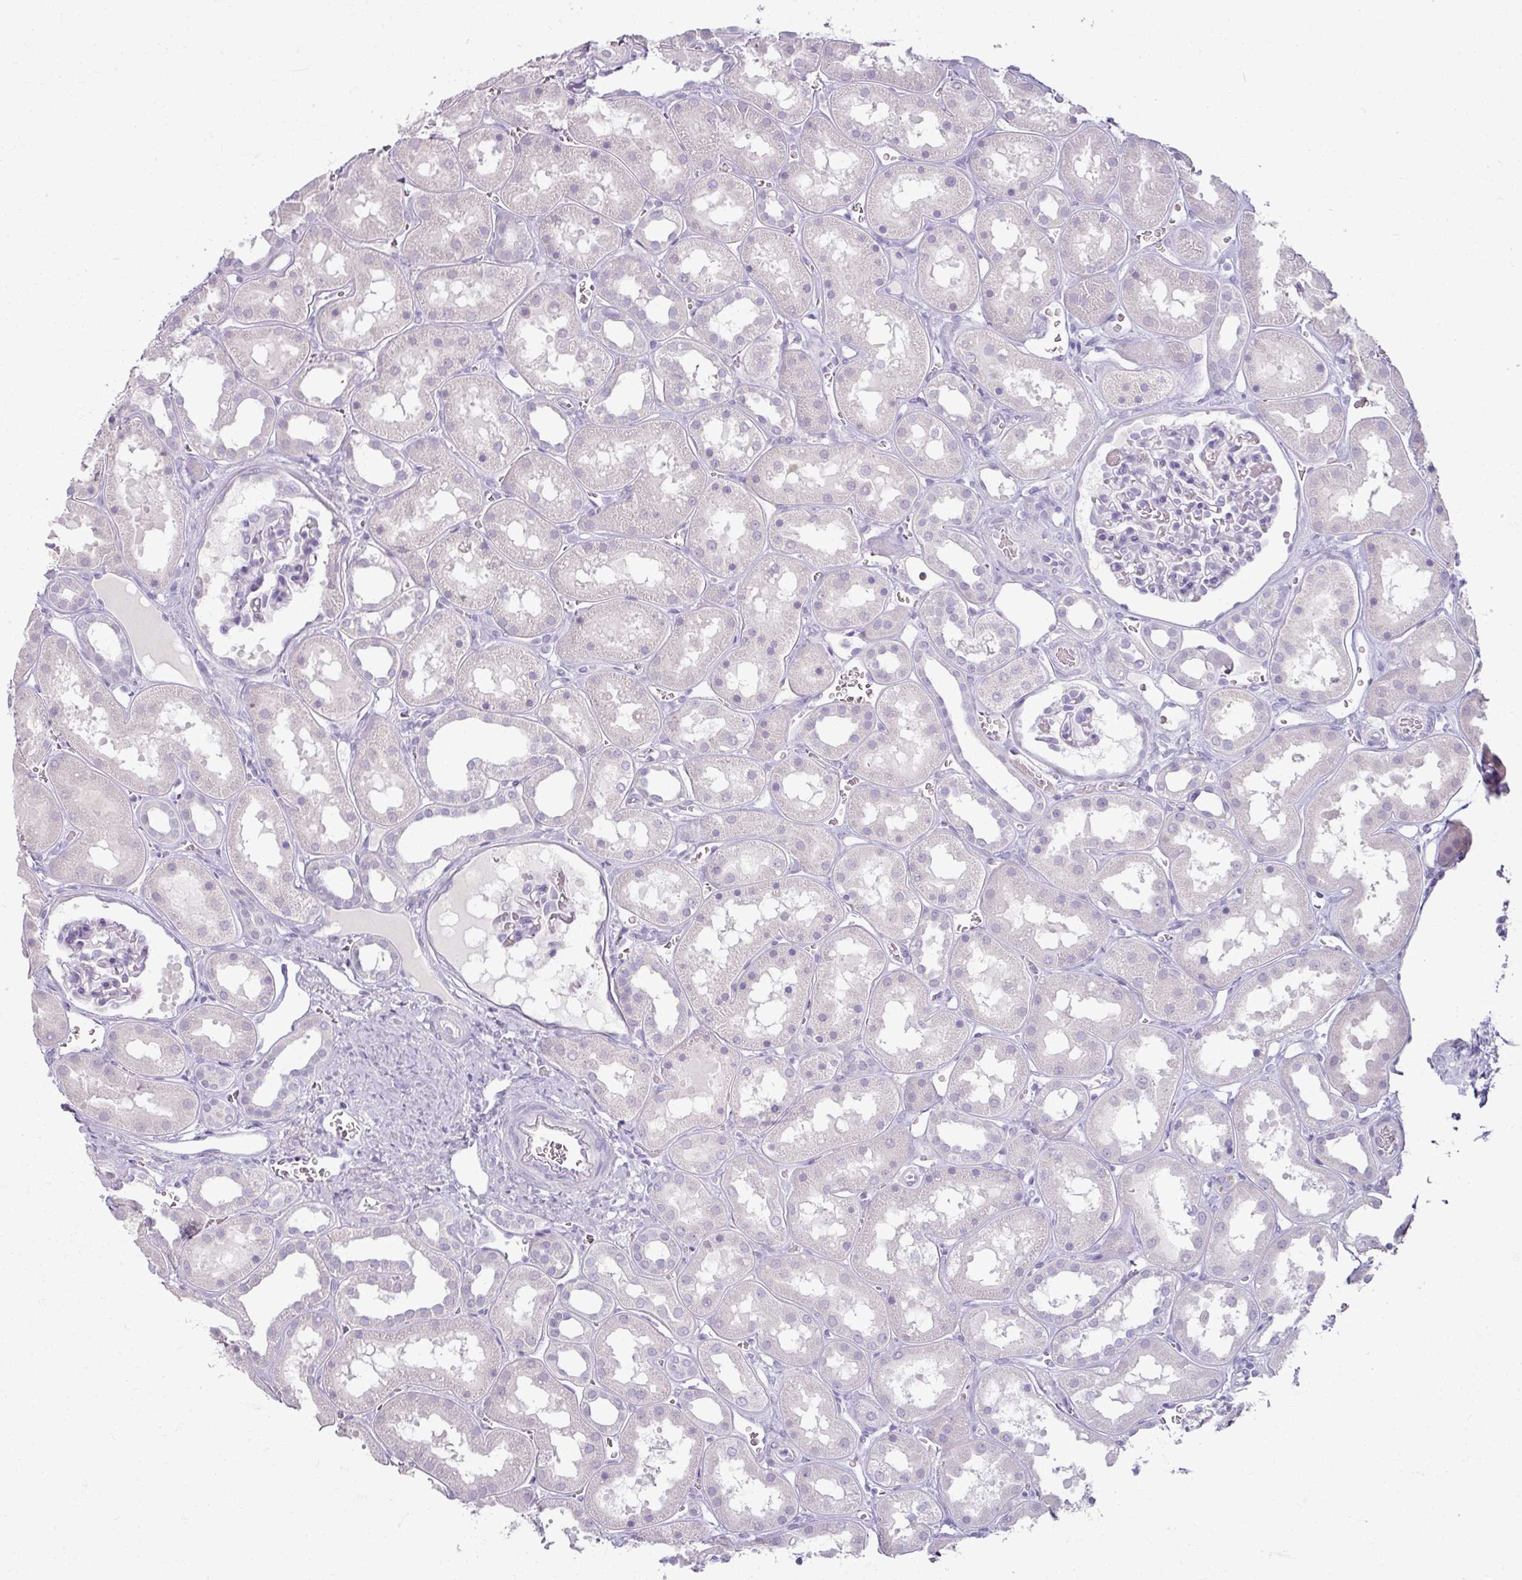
{"staining": {"intensity": "negative", "quantity": "none", "location": "none"}, "tissue": "kidney", "cell_type": "Cells in glomeruli", "image_type": "normal", "snomed": [{"axis": "morphology", "description": "Normal tissue, NOS"}, {"axis": "topography", "description": "Kidney"}], "caption": "A high-resolution histopathology image shows immunohistochemistry staining of unremarkable kidney, which reveals no significant staining in cells in glomeruli. (Immunohistochemistry, brightfield microscopy, high magnification).", "gene": "SLC27A5", "patient": {"sex": "female", "age": 41}}